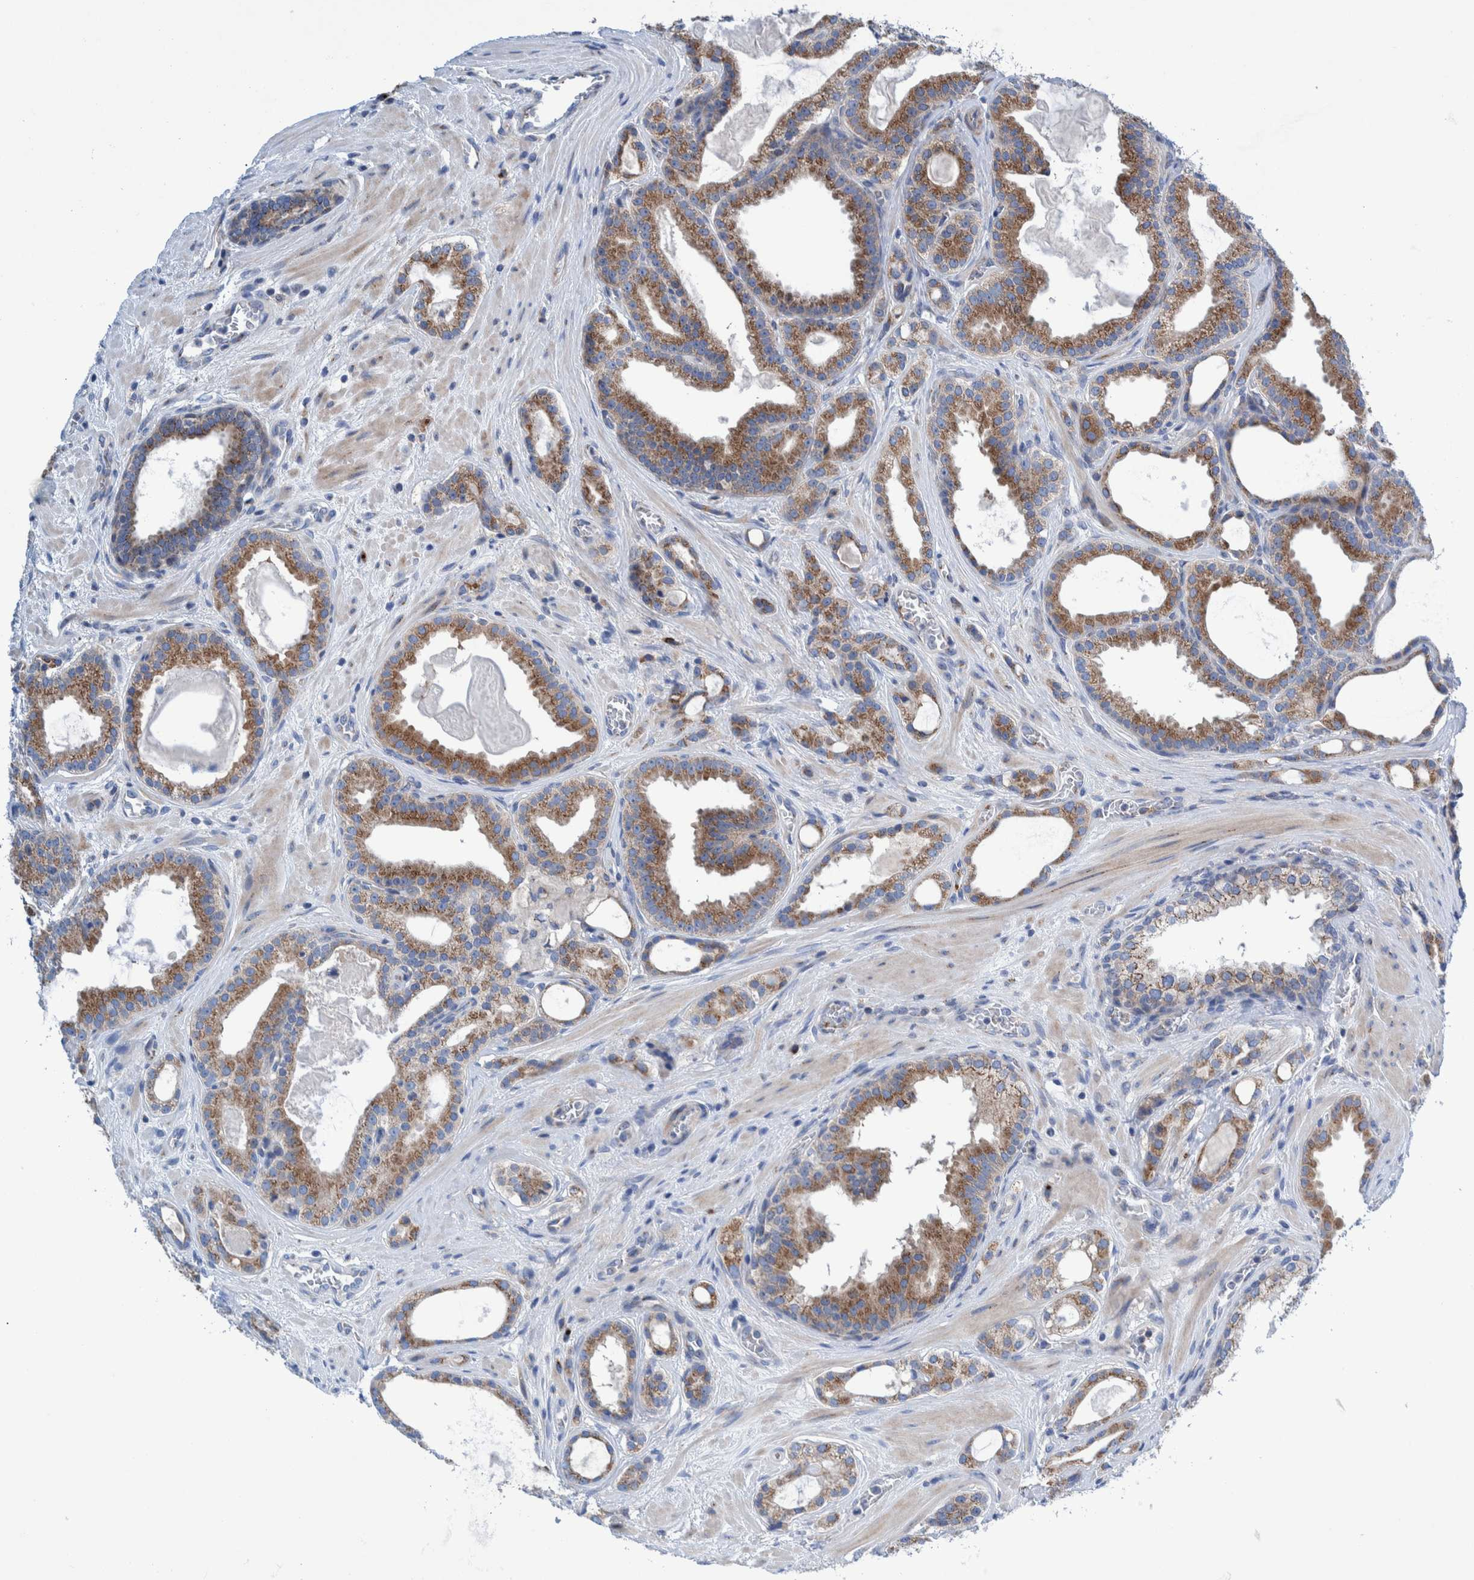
{"staining": {"intensity": "moderate", "quantity": ">75%", "location": "cytoplasmic/membranous"}, "tissue": "prostate cancer", "cell_type": "Tumor cells", "image_type": "cancer", "snomed": [{"axis": "morphology", "description": "Adenocarcinoma, High grade"}, {"axis": "topography", "description": "Prostate"}], "caption": "Tumor cells reveal medium levels of moderate cytoplasmic/membranous expression in about >75% of cells in prostate cancer.", "gene": "TRIM58", "patient": {"sex": "male", "age": 60}}